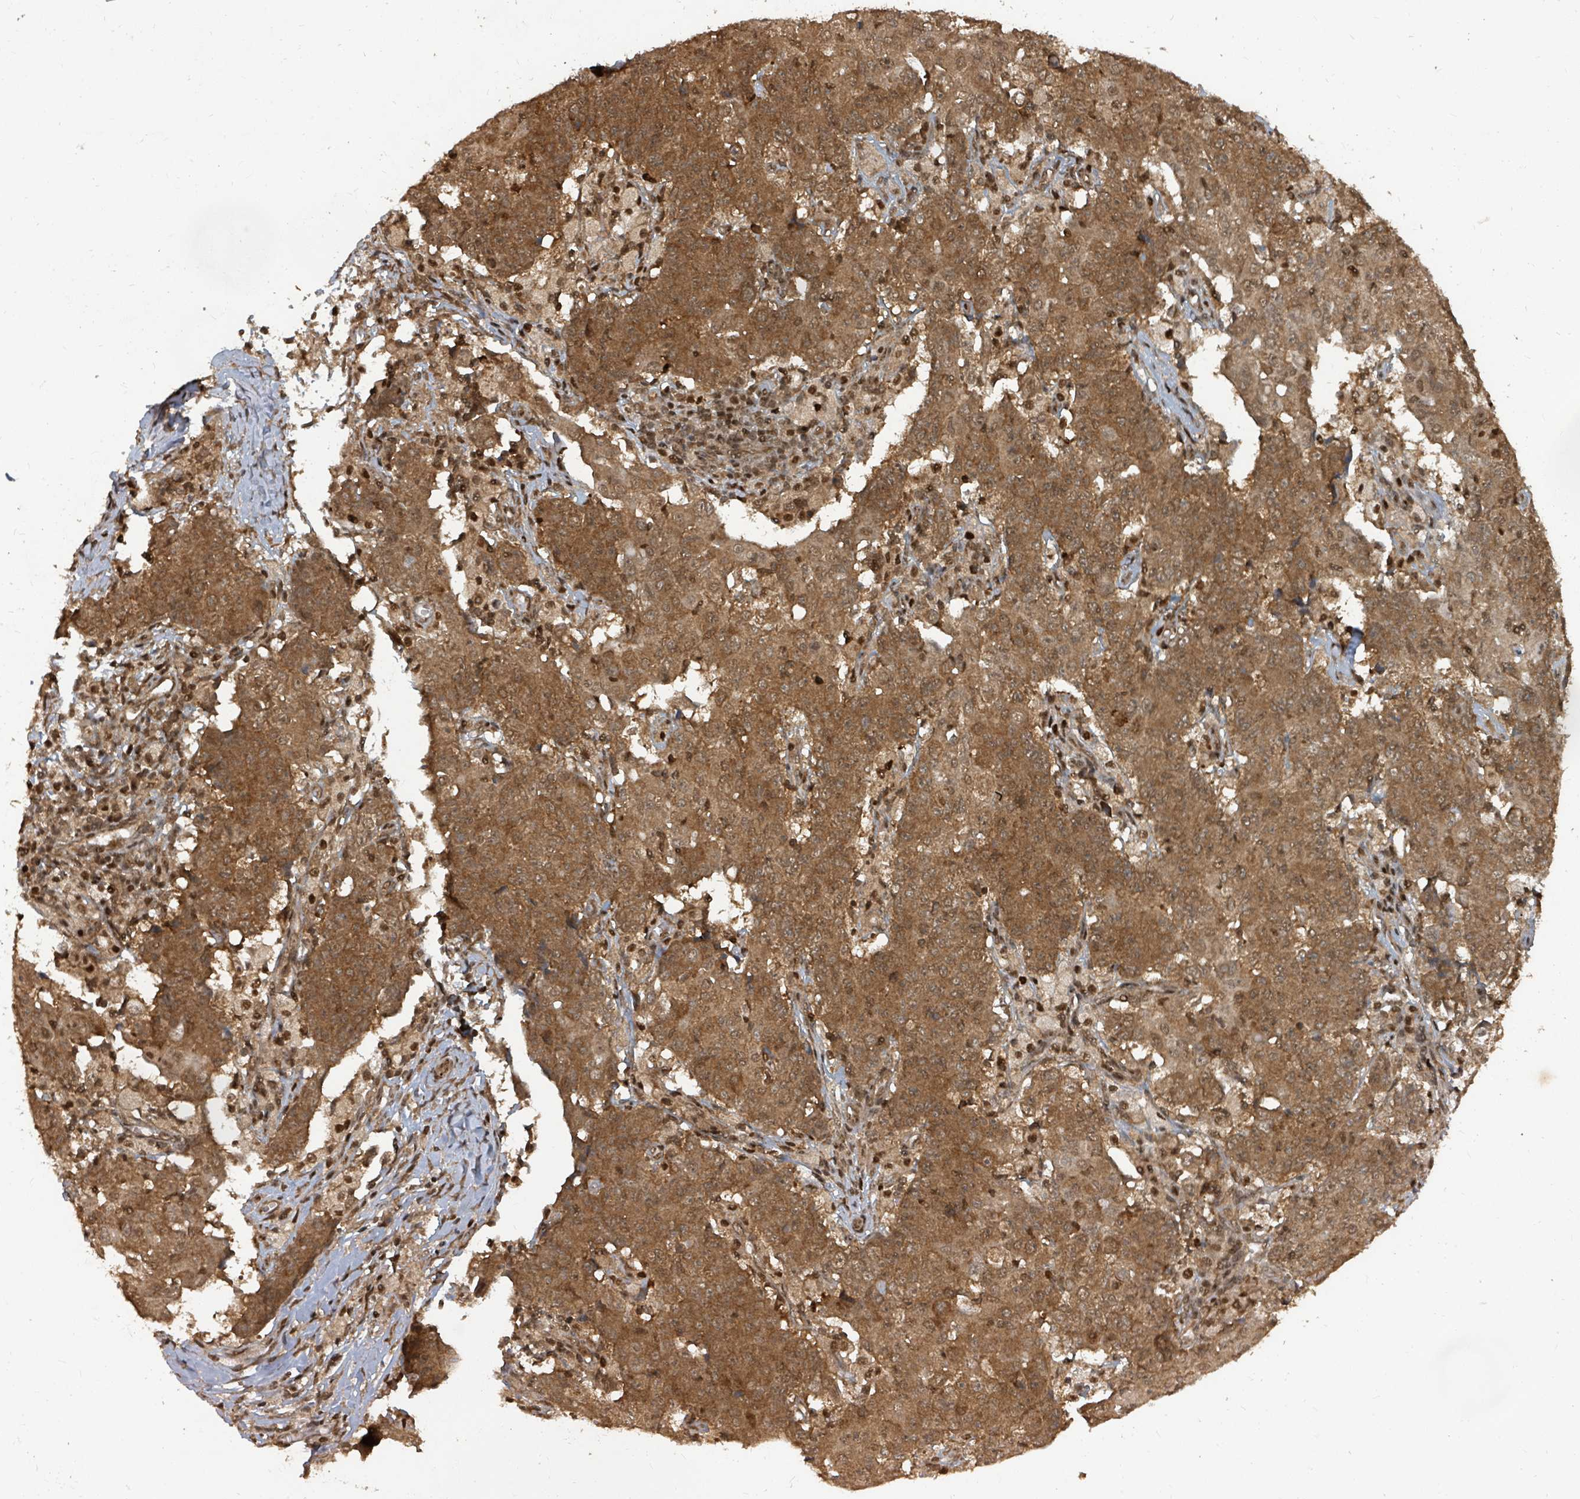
{"staining": {"intensity": "strong", "quantity": ">75%", "location": "cytoplasmic/membranous,nuclear"}, "tissue": "ovarian cancer", "cell_type": "Tumor cells", "image_type": "cancer", "snomed": [{"axis": "morphology", "description": "Carcinoma, endometroid"}, {"axis": "topography", "description": "Ovary"}], "caption": "Immunohistochemical staining of ovarian cancer (endometroid carcinoma) reveals high levels of strong cytoplasmic/membranous and nuclear protein expression in about >75% of tumor cells.", "gene": "KDM4E", "patient": {"sex": "female", "age": 42}}